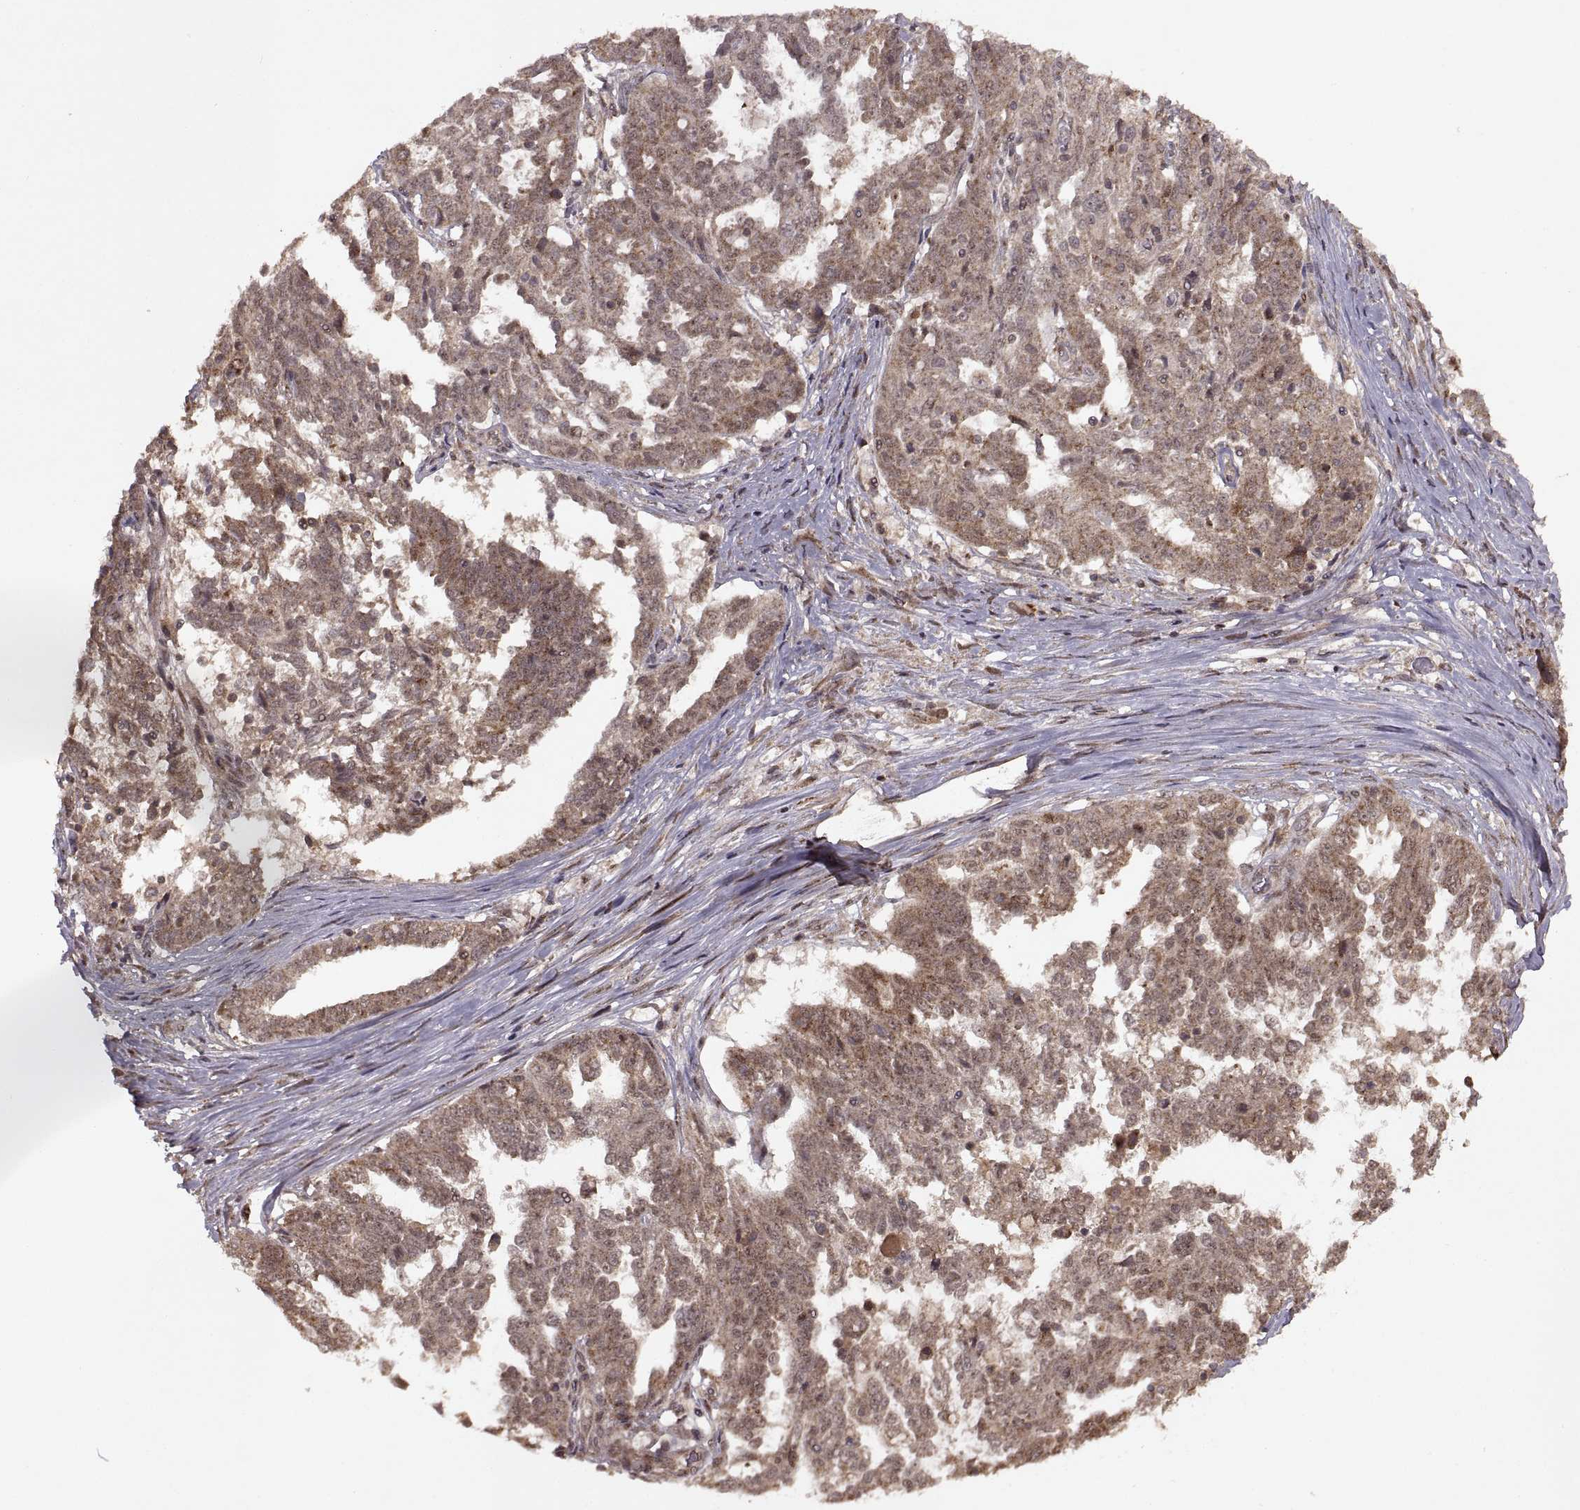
{"staining": {"intensity": "weak", "quantity": ">75%", "location": "cytoplasmic/membranous"}, "tissue": "ovarian cancer", "cell_type": "Tumor cells", "image_type": "cancer", "snomed": [{"axis": "morphology", "description": "Cystadenocarcinoma, serous, NOS"}, {"axis": "topography", "description": "Ovary"}], "caption": "Immunohistochemical staining of human ovarian cancer (serous cystadenocarcinoma) demonstrates low levels of weak cytoplasmic/membranous staining in about >75% of tumor cells.", "gene": "PTOV1", "patient": {"sex": "female", "age": 67}}